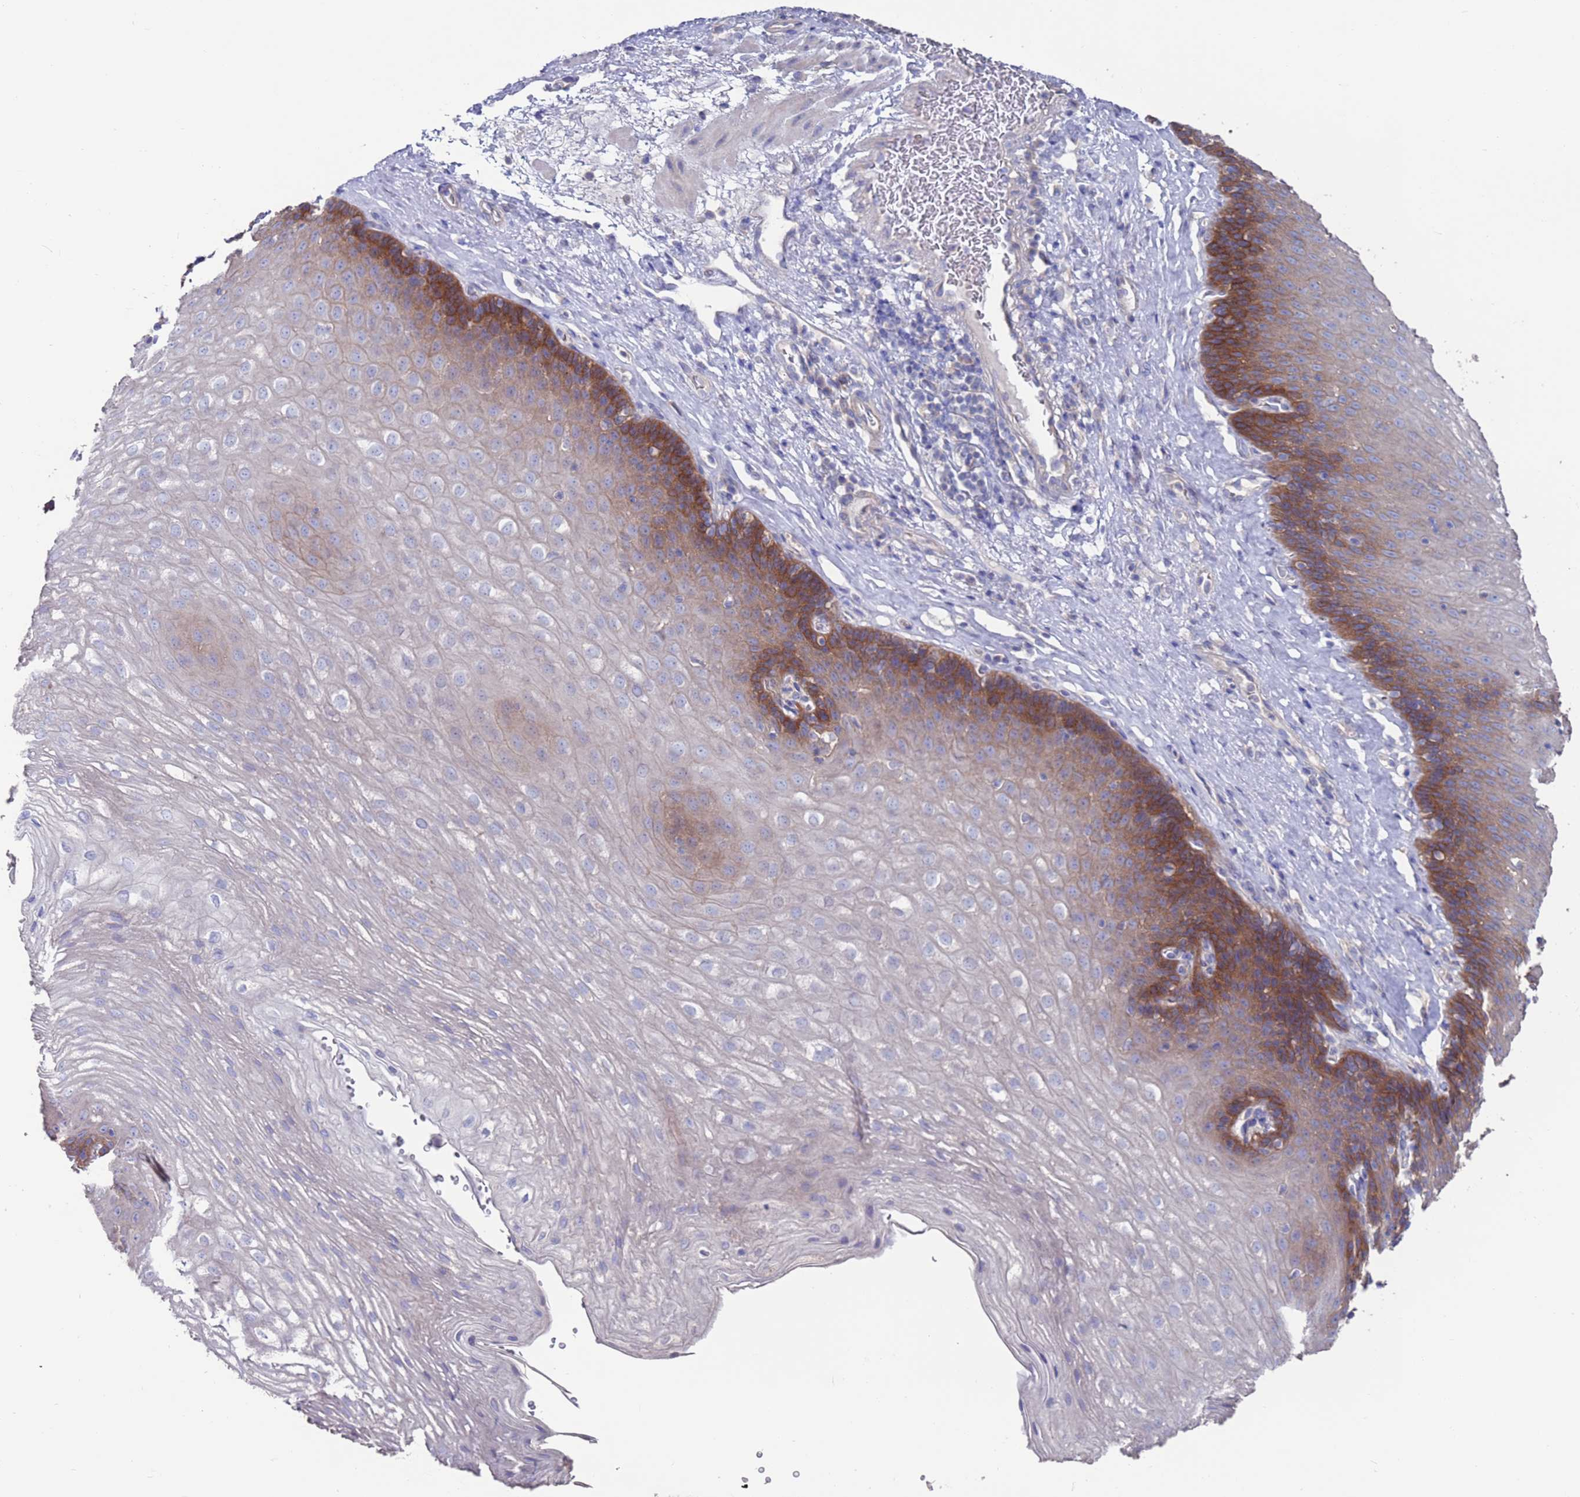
{"staining": {"intensity": "moderate", "quantity": "25%-75%", "location": "cytoplasmic/membranous"}, "tissue": "esophagus", "cell_type": "Squamous epithelial cells", "image_type": "normal", "snomed": [{"axis": "morphology", "description": "Normal tissue, NOS"}, {"axis": "topography", "description": "Esophagus"}], "caption": "Moderate cytoplasmic/membranous staining is present in about 25%-75% of squamous epithelial cells in unremarkable esophagus. Immunohistochemistry (ihc) stains the protein of interest in brown and the nuclei are stained blue.", "gene": "KRTCAP3", "patient": {"sex": "female", "age": 66}}